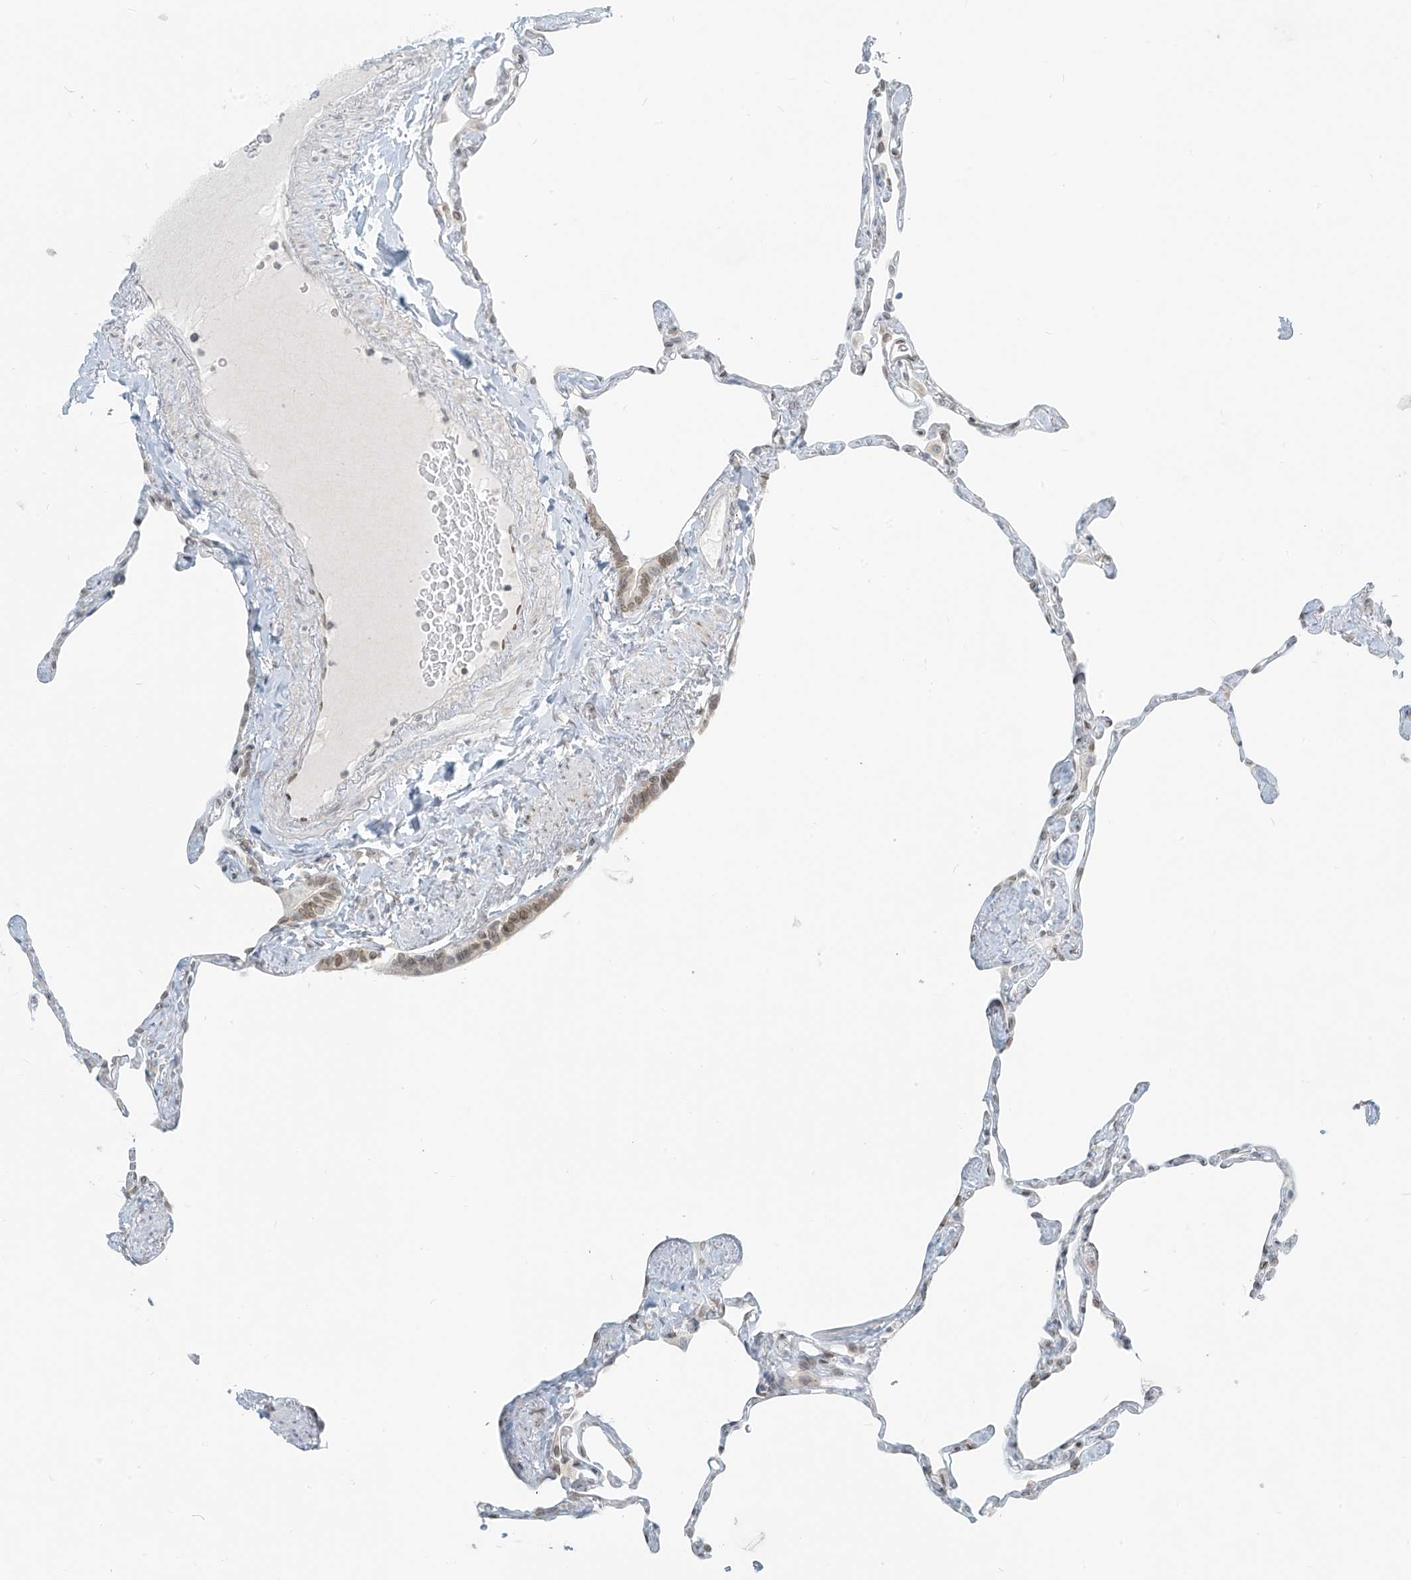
{"staining": {"intensity": "negative", "quantity": "none", "location": "none"}, "tissue": "lung", "cell_type": "Alveolar cells", "image_type": "normal", "snomed": [{"axis": "morphology", "description": "Normal tissue, NOS"}, {"axis": "topography", "description": "Lung"}], "caption": "An IHC photomicrograph of unremarkable lung is shown. There is no staining in alveolar cells of lung. (DAB (3,3'-diaminobenzidine) IHC with hematoxylin counter stain).", "gene": "OSBPL7", "patient": {"sex": "male", "age": 65}}